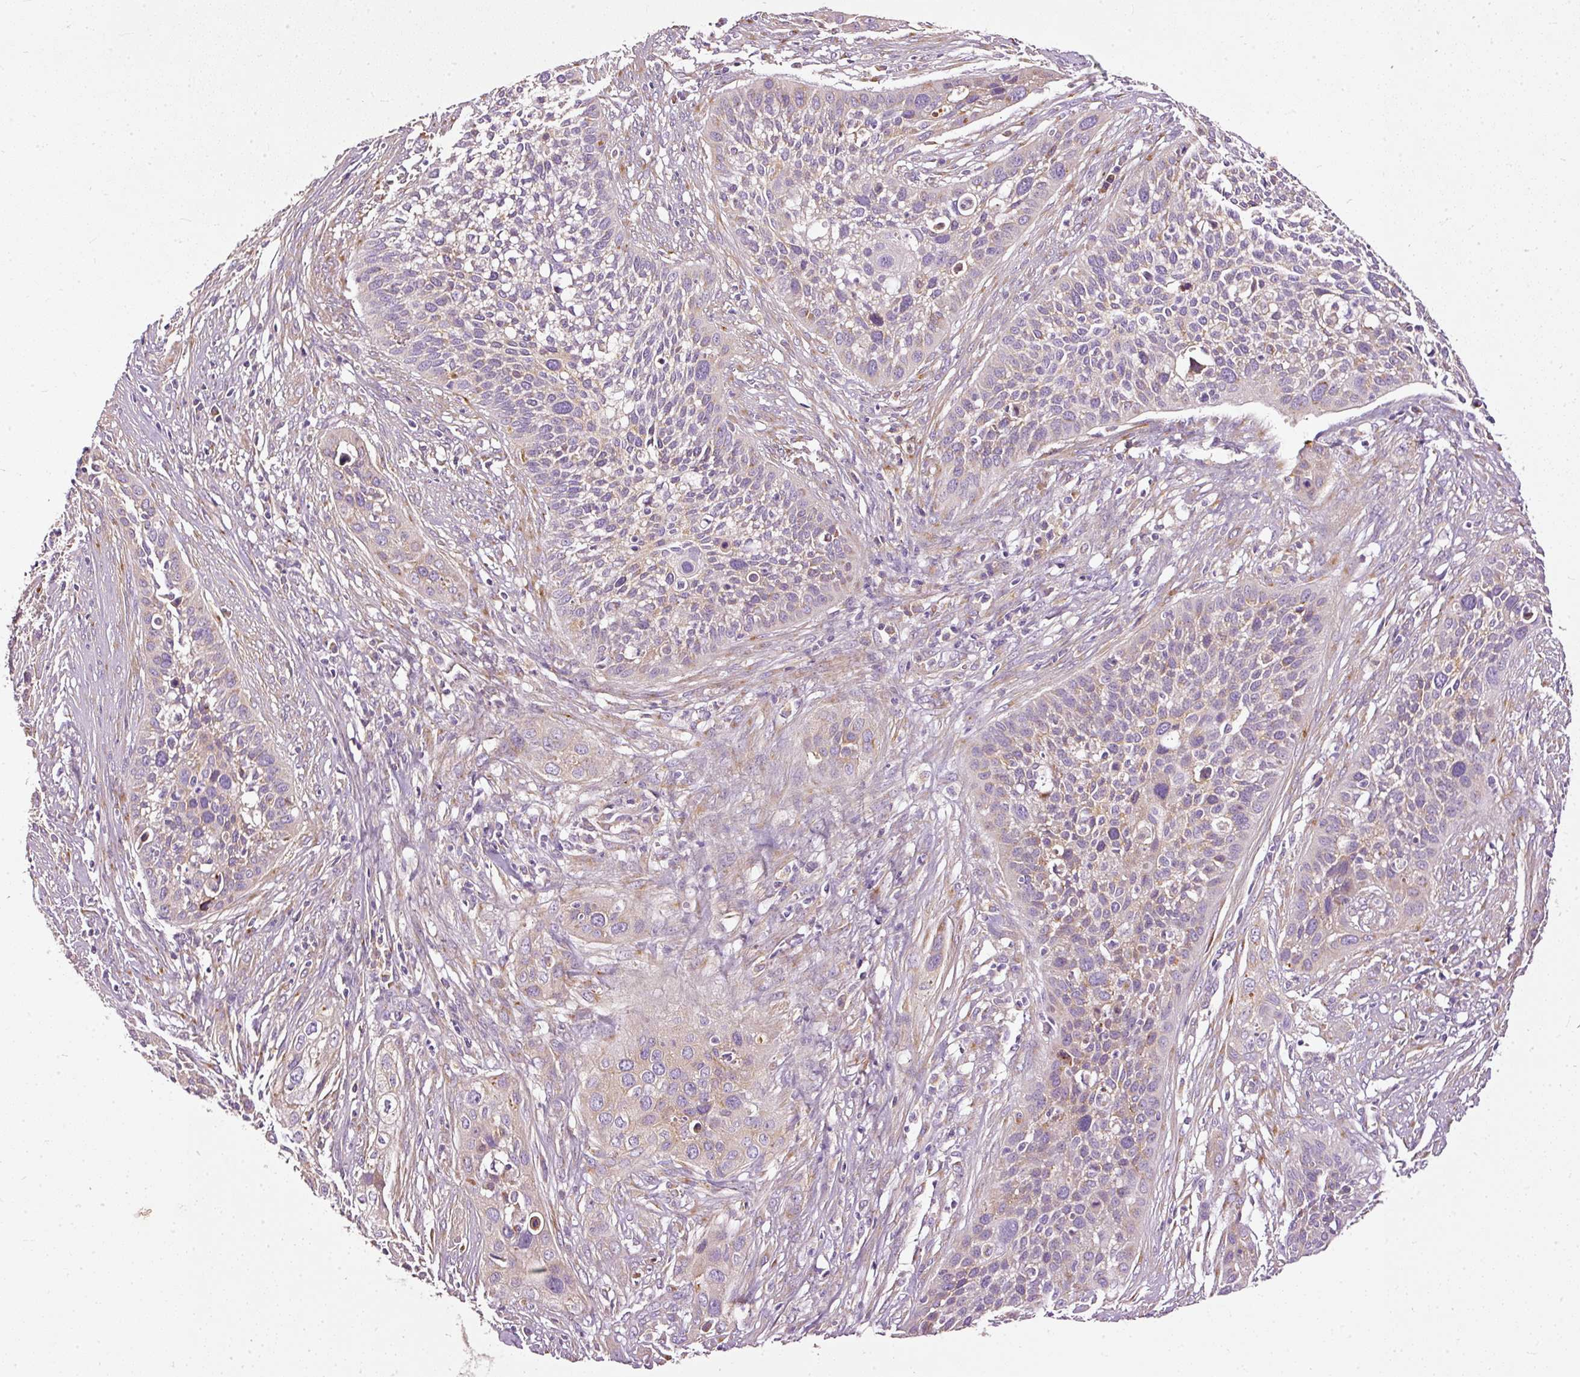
{"staining": {"intensity": "negative", "quantity": "none", "location": "none"}, "tissue": "cervical cancer", "cell_type": "Tumor cells", "image_type": "cancer", "snomed": [{"axis": "morphology", "description": "Squamous cell carcinoma, NOS"}, {"axis": "topography", "description": "Cervix"}], "caption": "Immunohistochemical staining of cervical cancer exhibits no significant staining in tumor cells.", "gene": "PAQR9", "patient": {"sex": "female", "age": 34}}